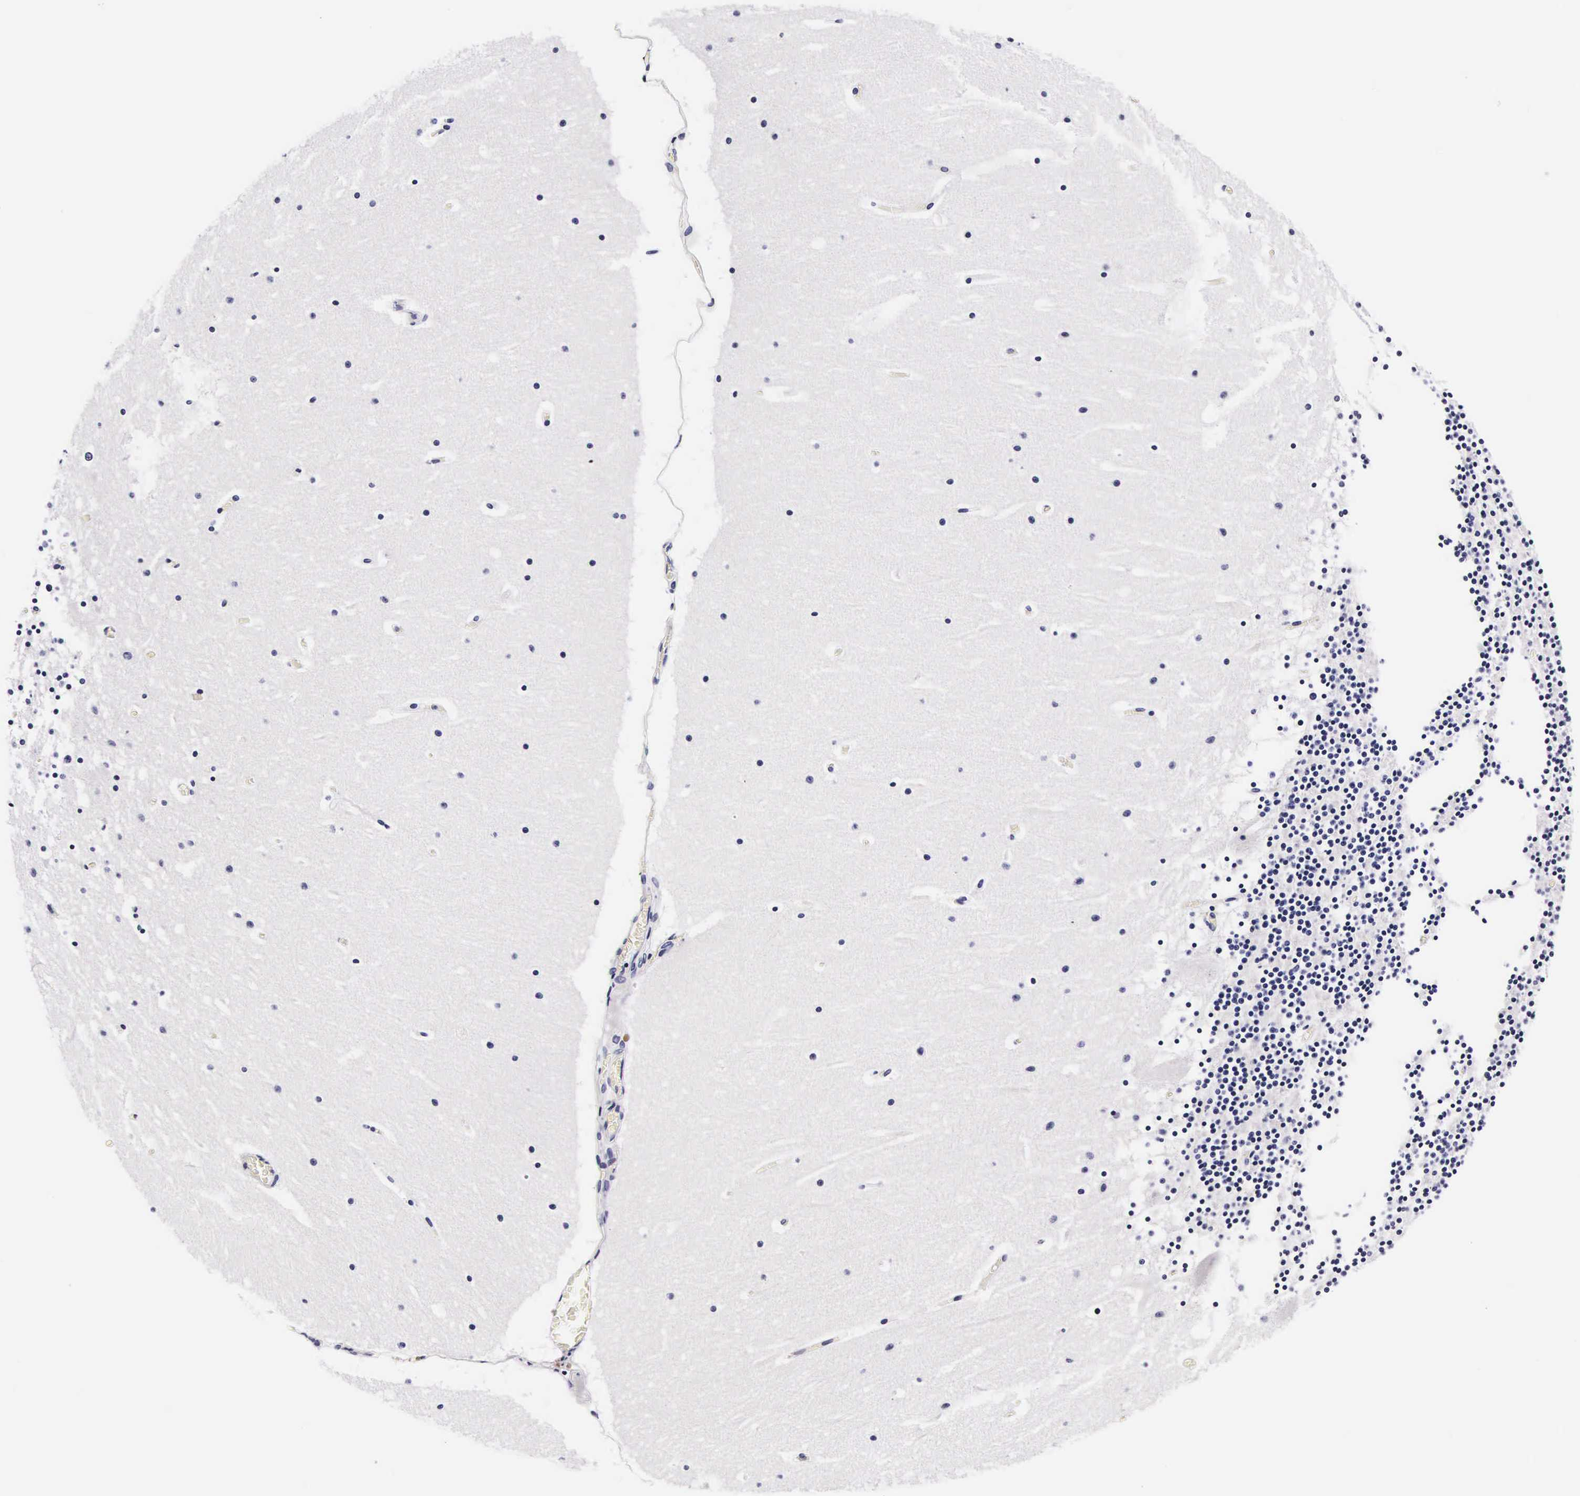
{"staining": {"intensity": "negative", "quantity": "none", "location": "none"}, "tissue": "cerebellum", "cell_type": "Cells in granular layer", "image_type": "normal", "snomed": [{"axis": "morphology", "description": "Normal tissue, NOS"}, {"axis": "topography", "description": "Cerebellum"}], "caption": "A micrograph of human cerebellum is negative for staining in cells in granular layer. (DAB immunohistochemistry visualized using brightfield microscopy, high magnification).", "gene": "UPRT", "patient": {"sex": "male", "age": 45}}